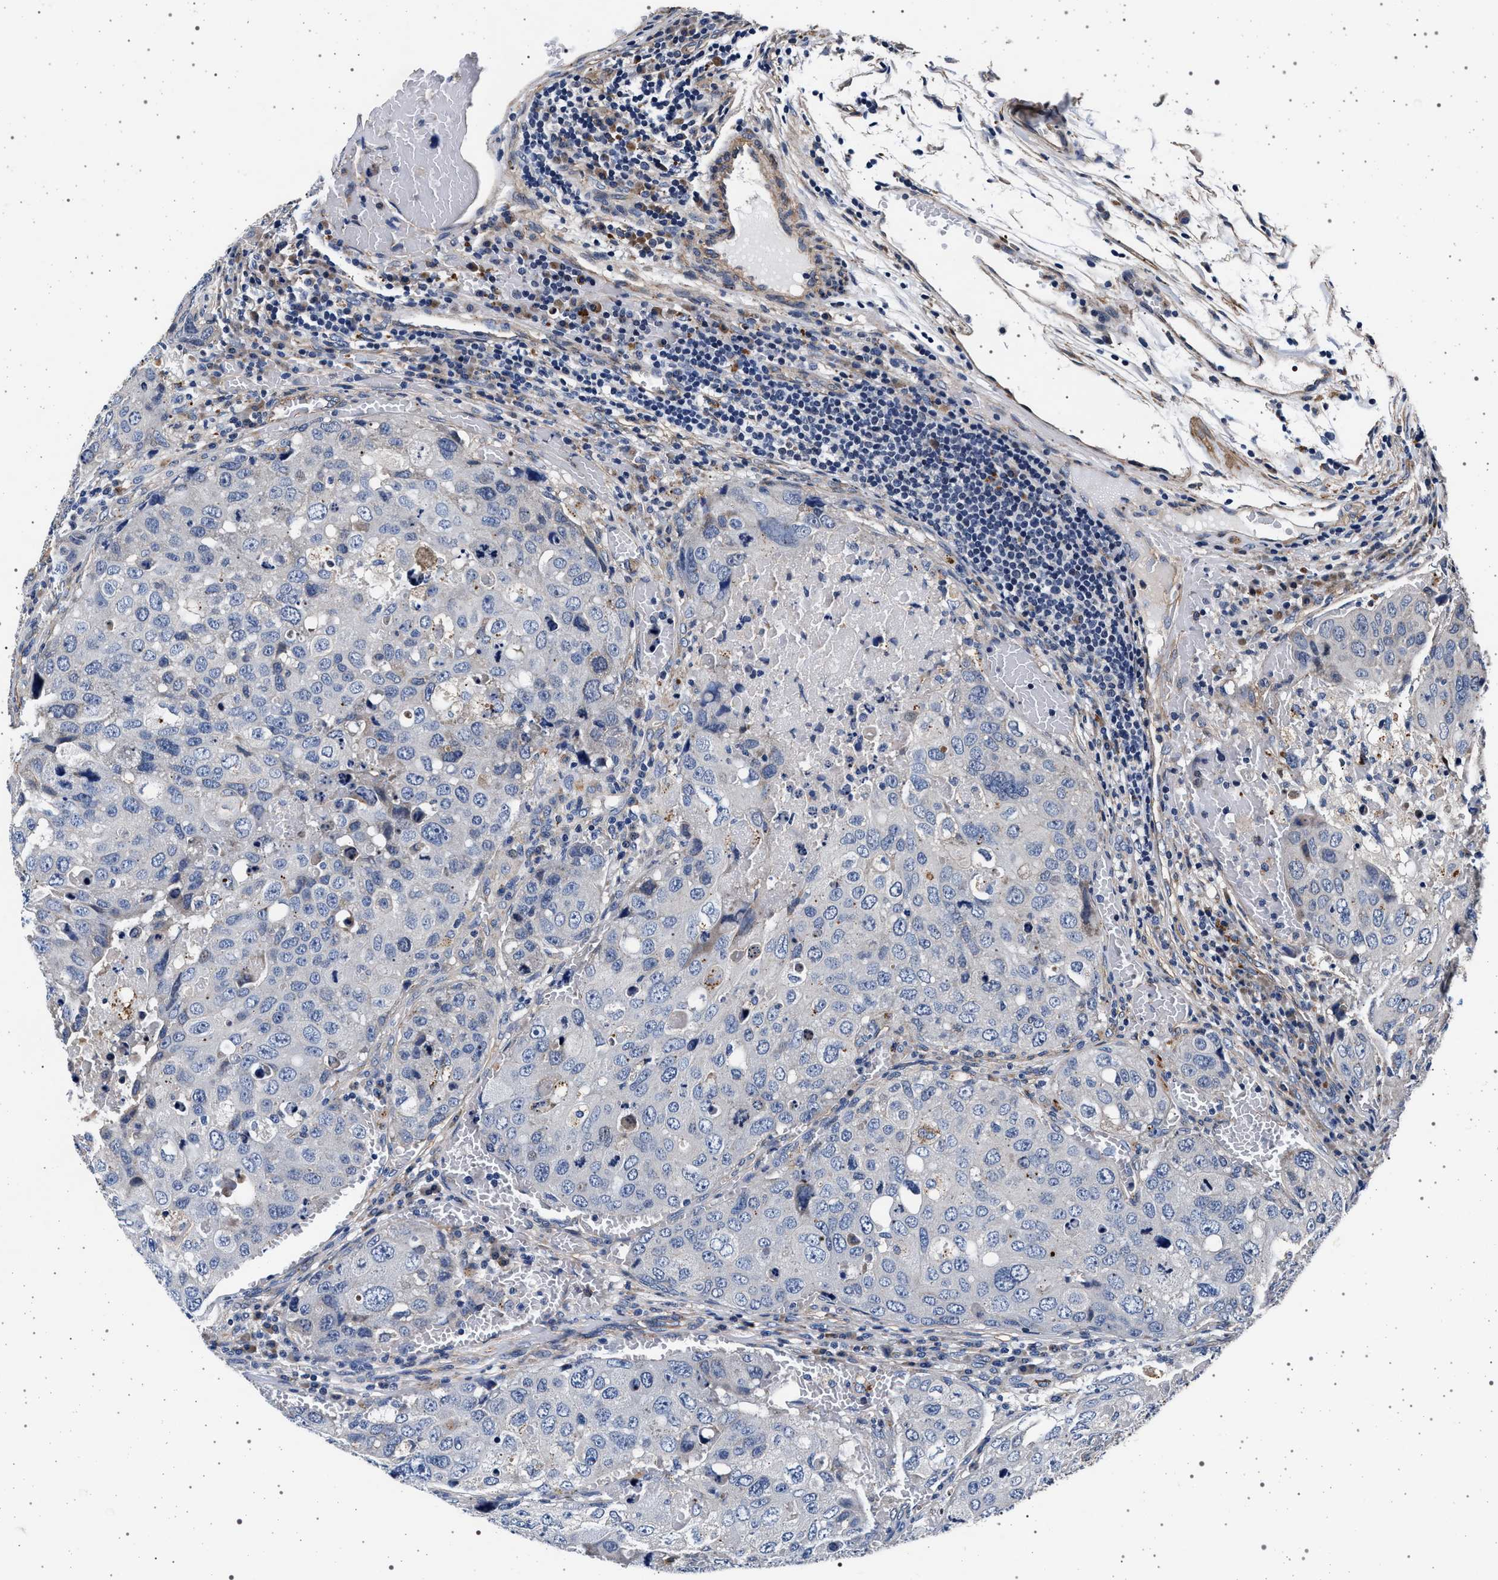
{"staining": {"intensity": "negative", "quantity": "none", "location": "none"}, "tissue": "urothelial cancer", "cell_type": "Tumor cells", "image_type": "cancer", "snomed": [{"axis": "morphology", "description": "Urothelial carcinoma, High grade"}, {"axis": "topography", "description": "Lymph node"}, {"axis": "topography", "description": "Urinary bladder"}], "caption": "The immunohistochemistry (IHC) micrograph has no significant positivity in tumor cells of urothelial cancer tissue.", "gene": "KCNK6", "patient": {"sex": "male", "age": 51}}